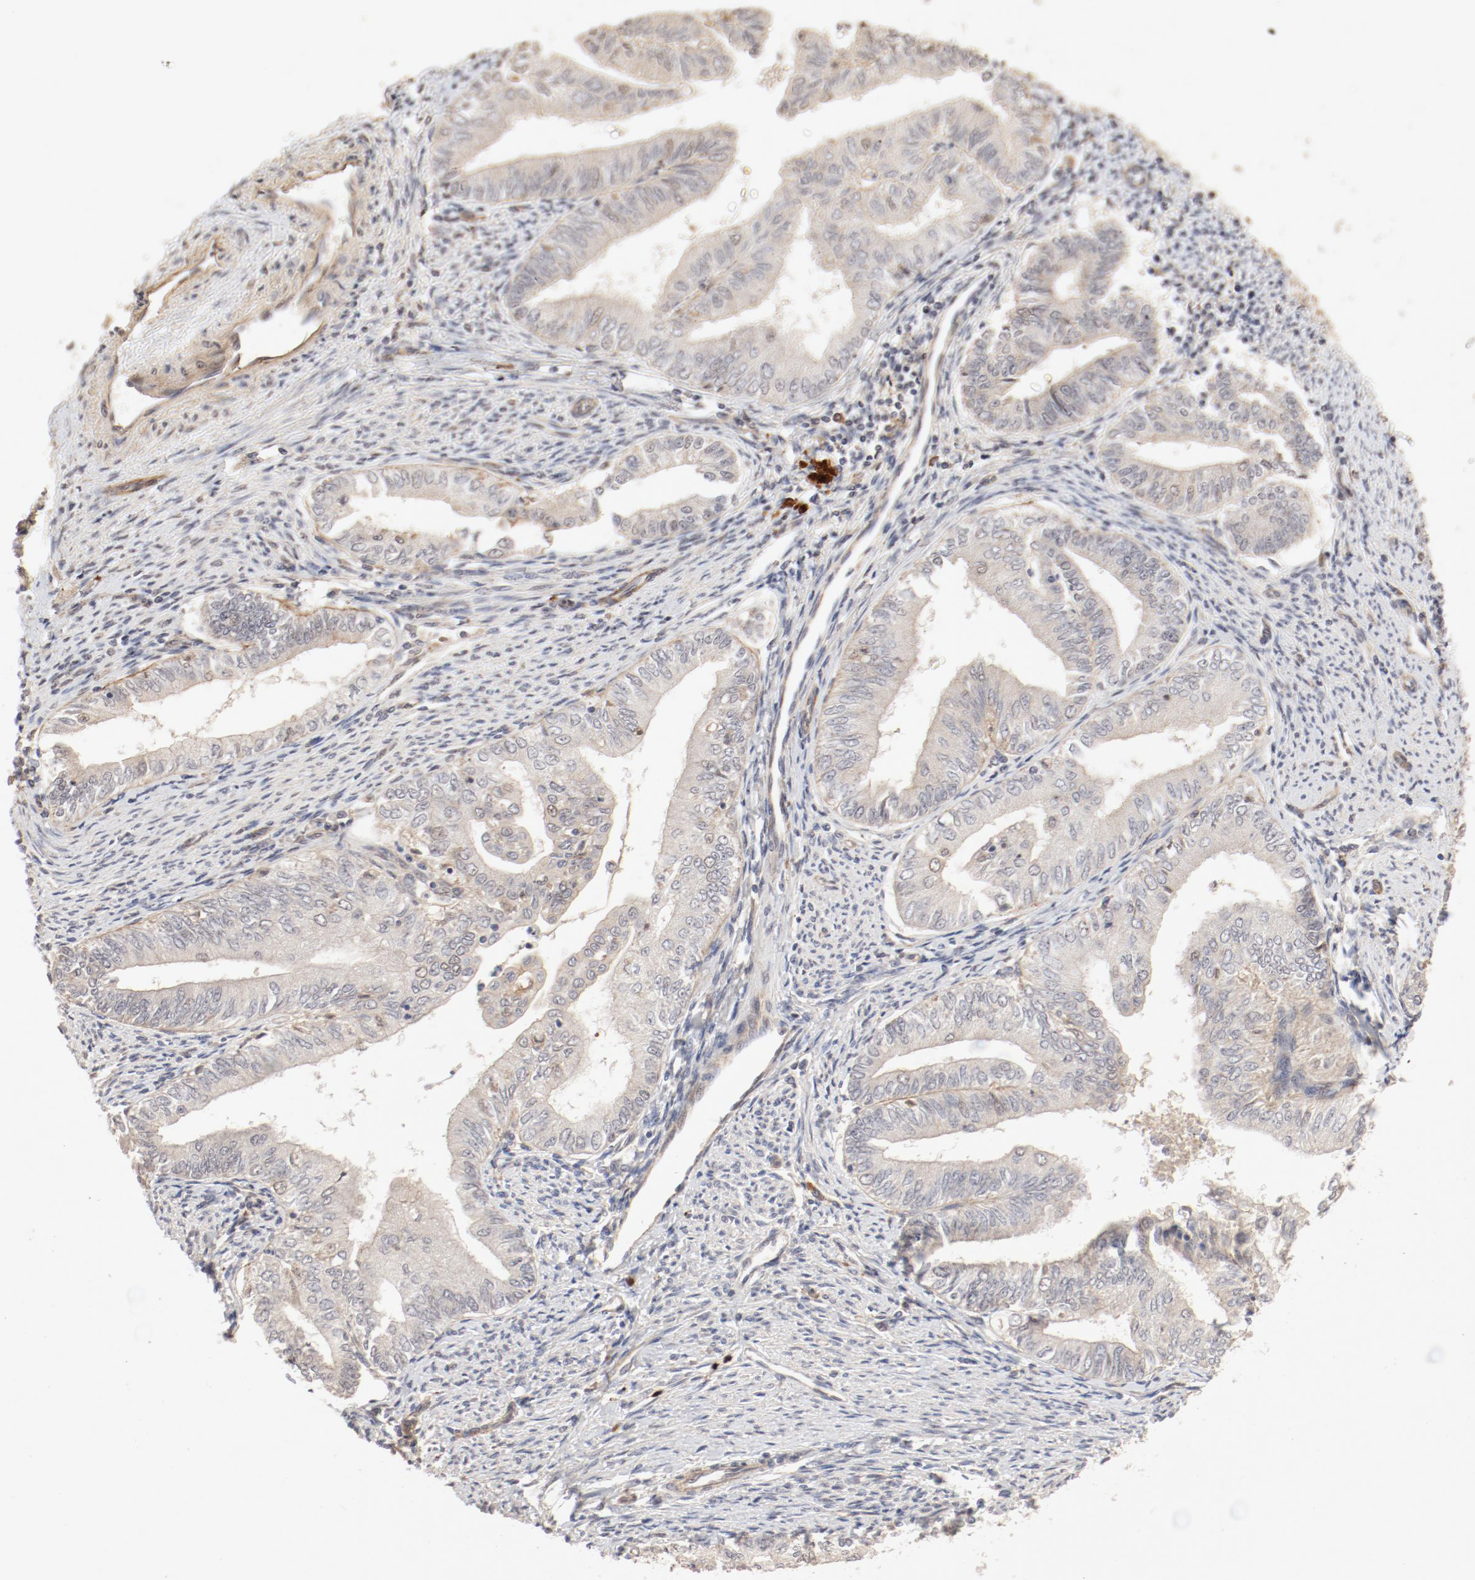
{"staining": {"intensity": "weak", "quantity": "25%-75%", "location": "cytoplasmic/membranous"}, "tissue": "endometrial cancer", "cell_type": "Tumor cells", "image_type": "cancer", "snomed": [{"axis": "morphology", "description": "Adenocarcinoma, NOS"}, {"axis": "topography", "description": "Endometrium"}], "caption": "Endometrial adenocarcinoma stained with immunohistochemistry (IHC) displays weak cytoplasmic/membranous staining in about 25%-75% of tumor cells.", "gene": "IL3RA", "patient": {"sex": "female", "age": 66}}